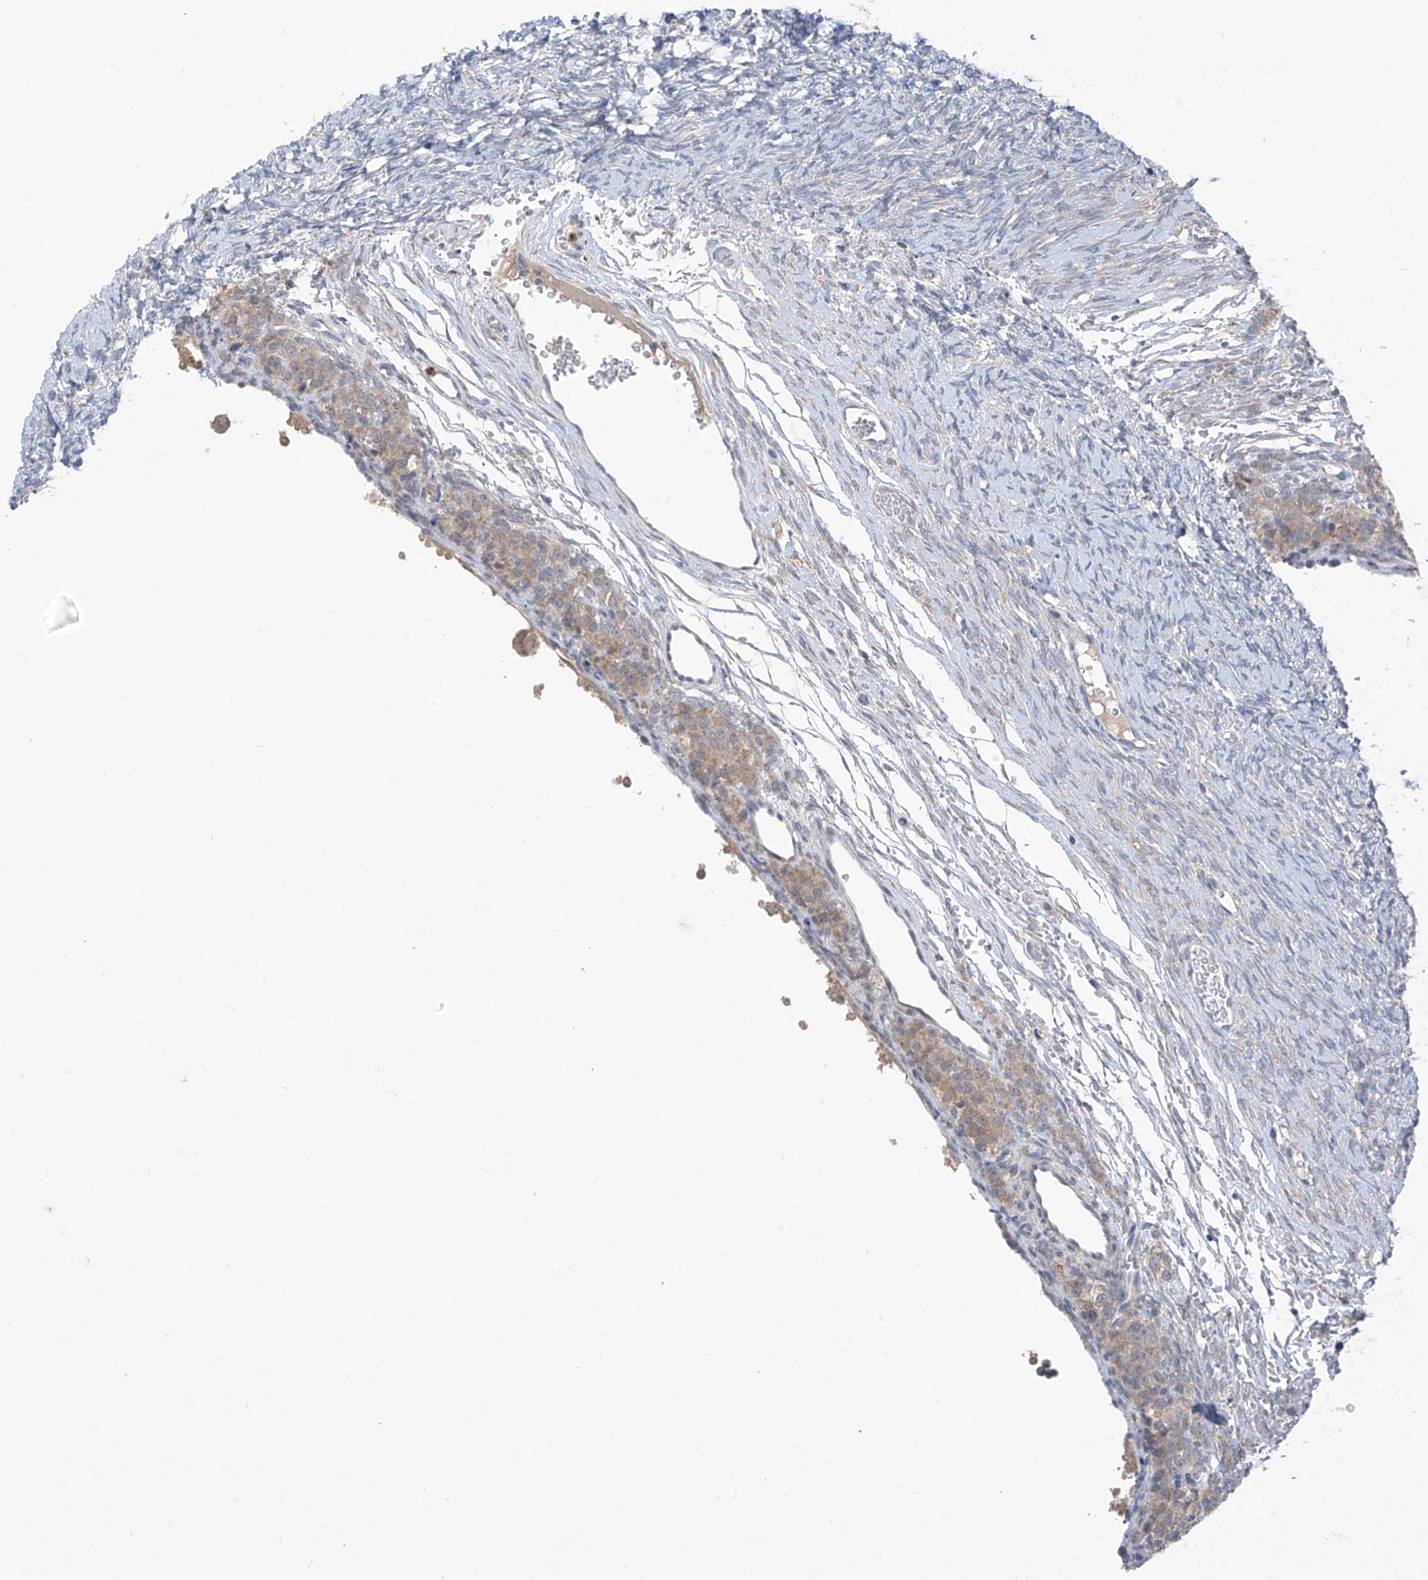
{"staining": {"intensity": "negative", "quantity": "none", "location": "none"}, "tissue": "ovary", "cell_type": "Ovarian stroma cells", "image_type": "normal", "snomed": [{"axis": "morphology", "description": "Adenocarcinoma, NOS"}, {"axis": "topography", "description": "Endometrium"}], "caption": "The histopathology image shows no staining of ovarian stroma cells in normal ovary. (DAB immunohistochemistry (IHC) visualized using brightfield microscopy, high magnification).", "gene": "CYP4V2", "patient": {"sex": "female", "age": 32}}